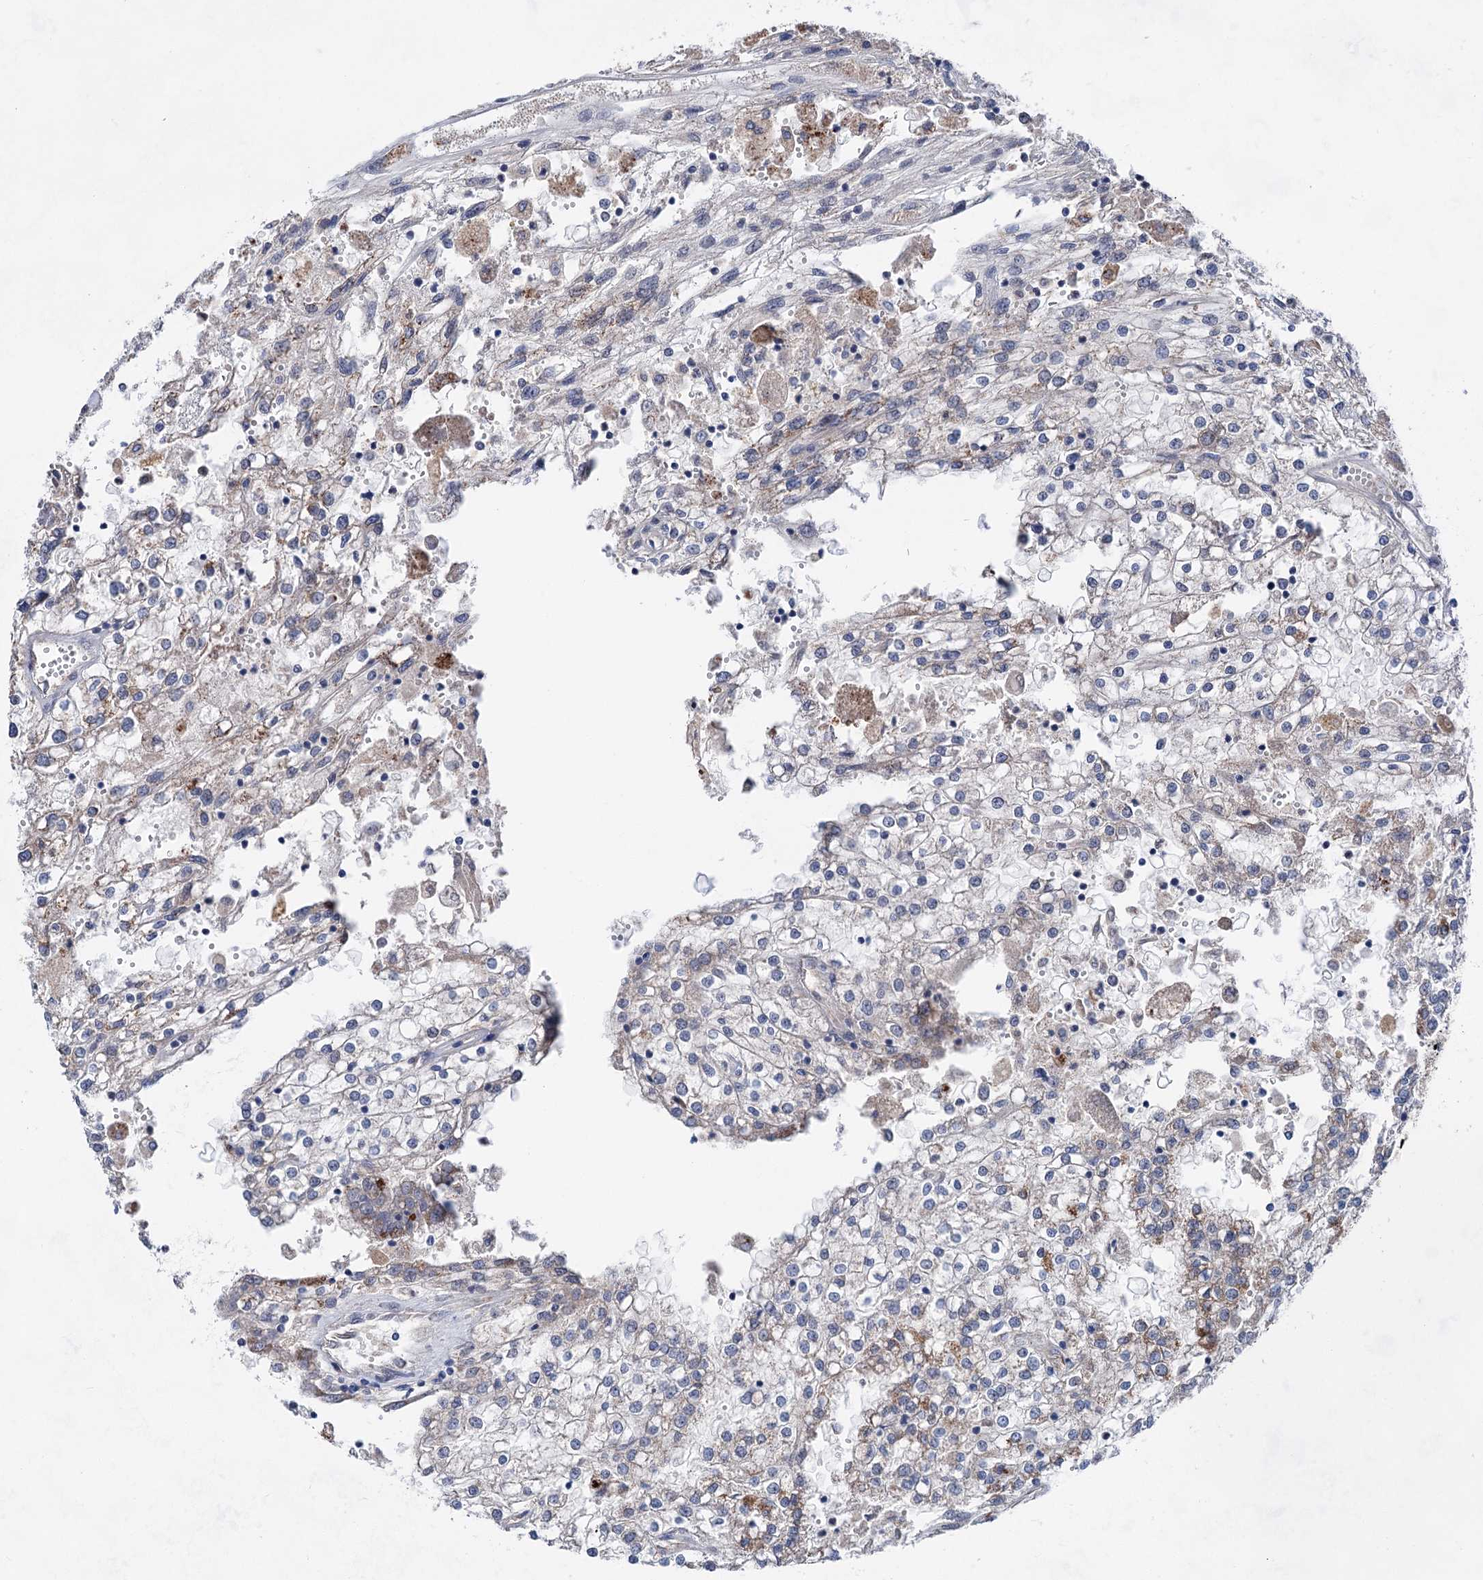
{"staining": {"intensity": "negative", "quantity": "none", "location": "none"}, "tissue": "renal cancer", "cell_type": "Tumor cells", "image_type": "cancer", "snomed": [{"axis": "morphology", "description": "Adenocarcinoma, NOS"}, {"axis": "topography", "description": "Kidney"}], "caption": "A photomicrograph of renal adenocarcinoma stained for a protein reveals no brown staining in tumor cells.", "gene": "MORN3", "patient": {"sex": "female", "age": 52}}